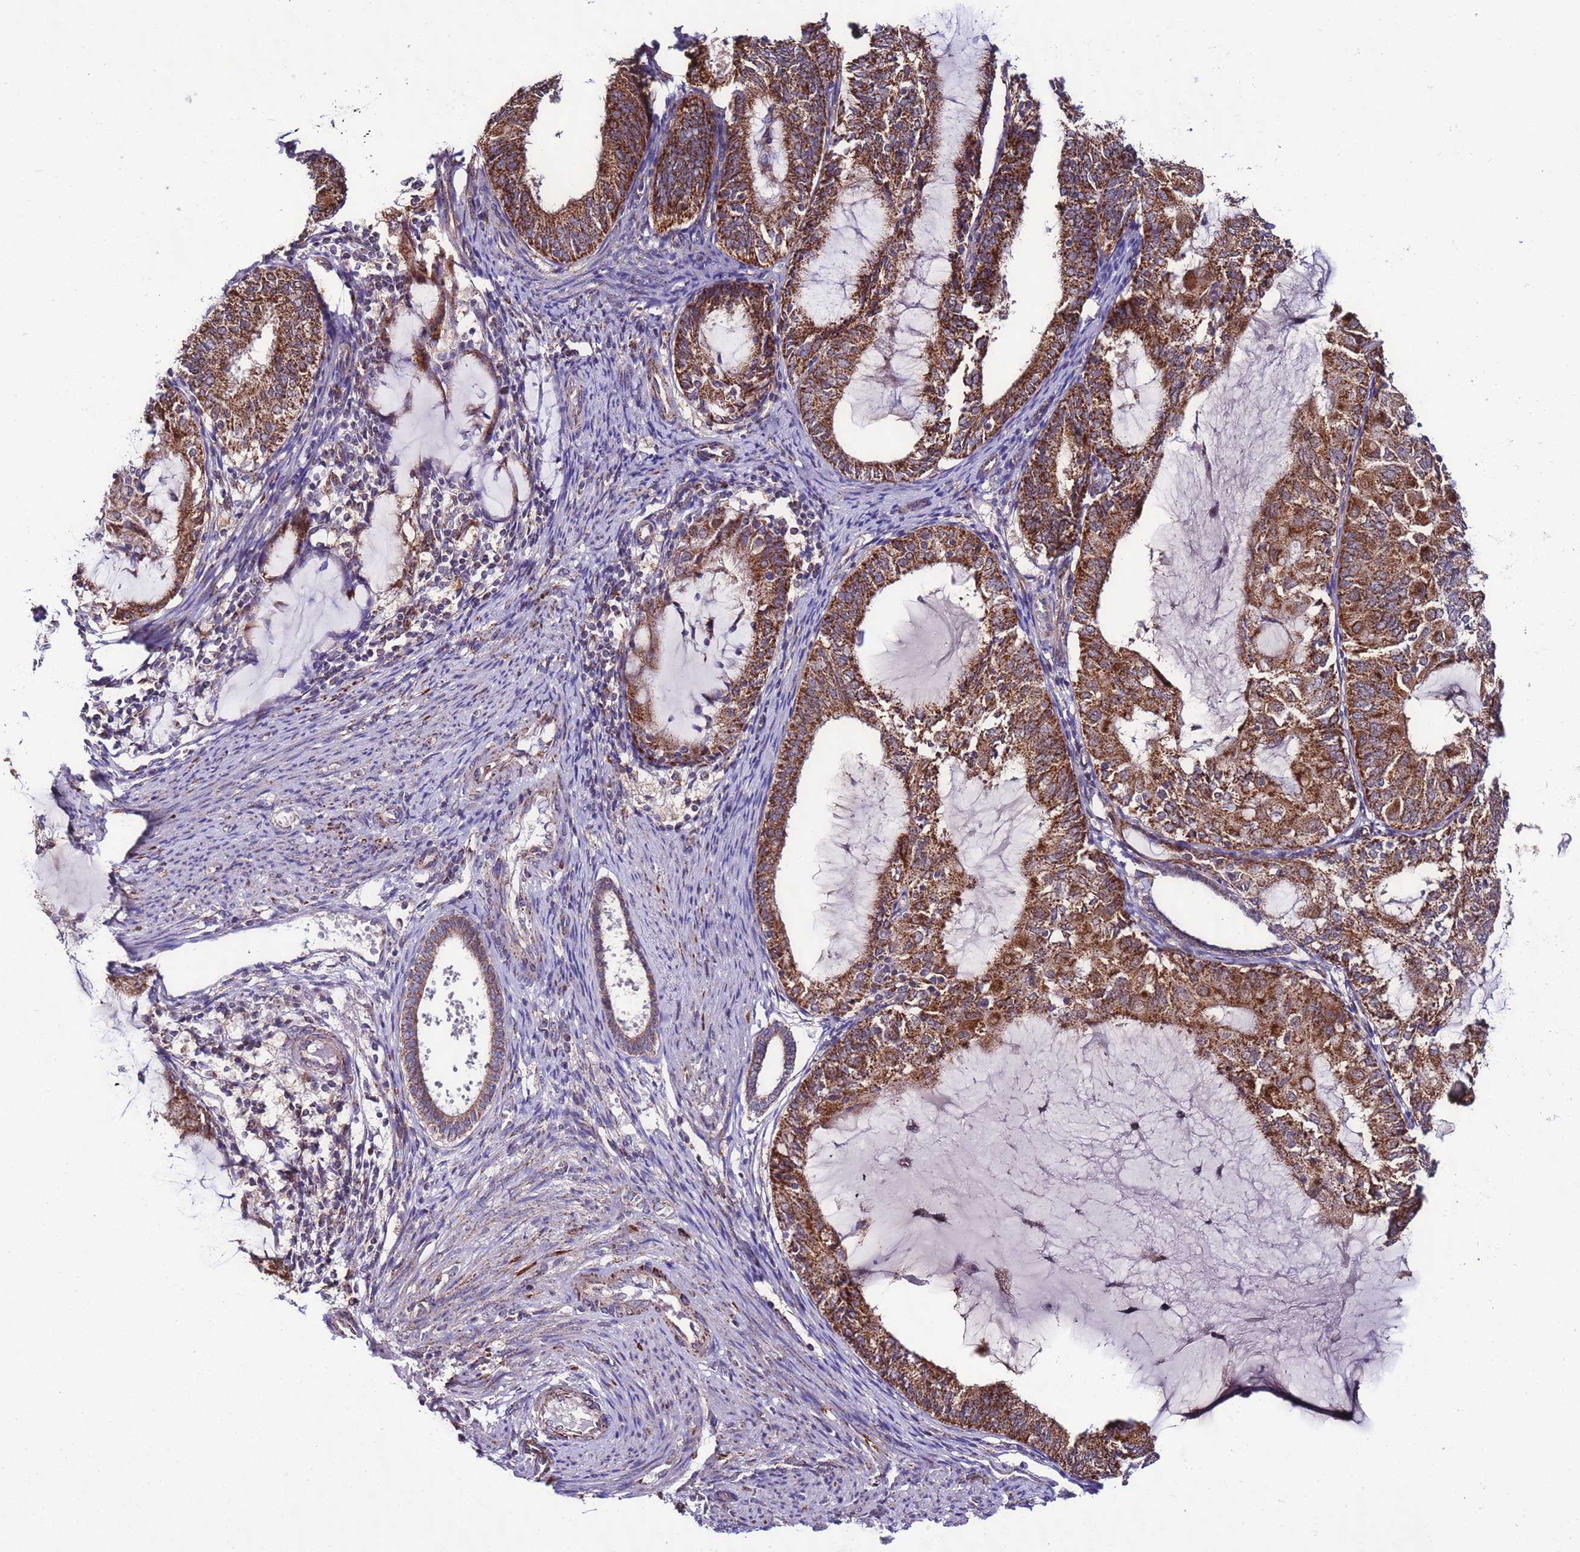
{"staining": {"intensity": "strong", "quantity": ">75%", "location": "cytoplasmic/membranous"}, "tissue": "endometrial cancer", "cell_type": "Tumor cells", "image_type": "cancer", "snomed": [{"axis": "morphology", "description": "Adenocarcinoma, NOS"}, {"axis": "topography", "description": "Endometrium"}], "caption": "IHC micrograph of human endometrial adenocarcinoma stained for a protein (brown), which demonstrates high levels of strong cytoplasmic/membranous positivity in about >75% of tumor cells.", "gene": "UEVLD", "patient": {"sex": "female", "age": 81}}